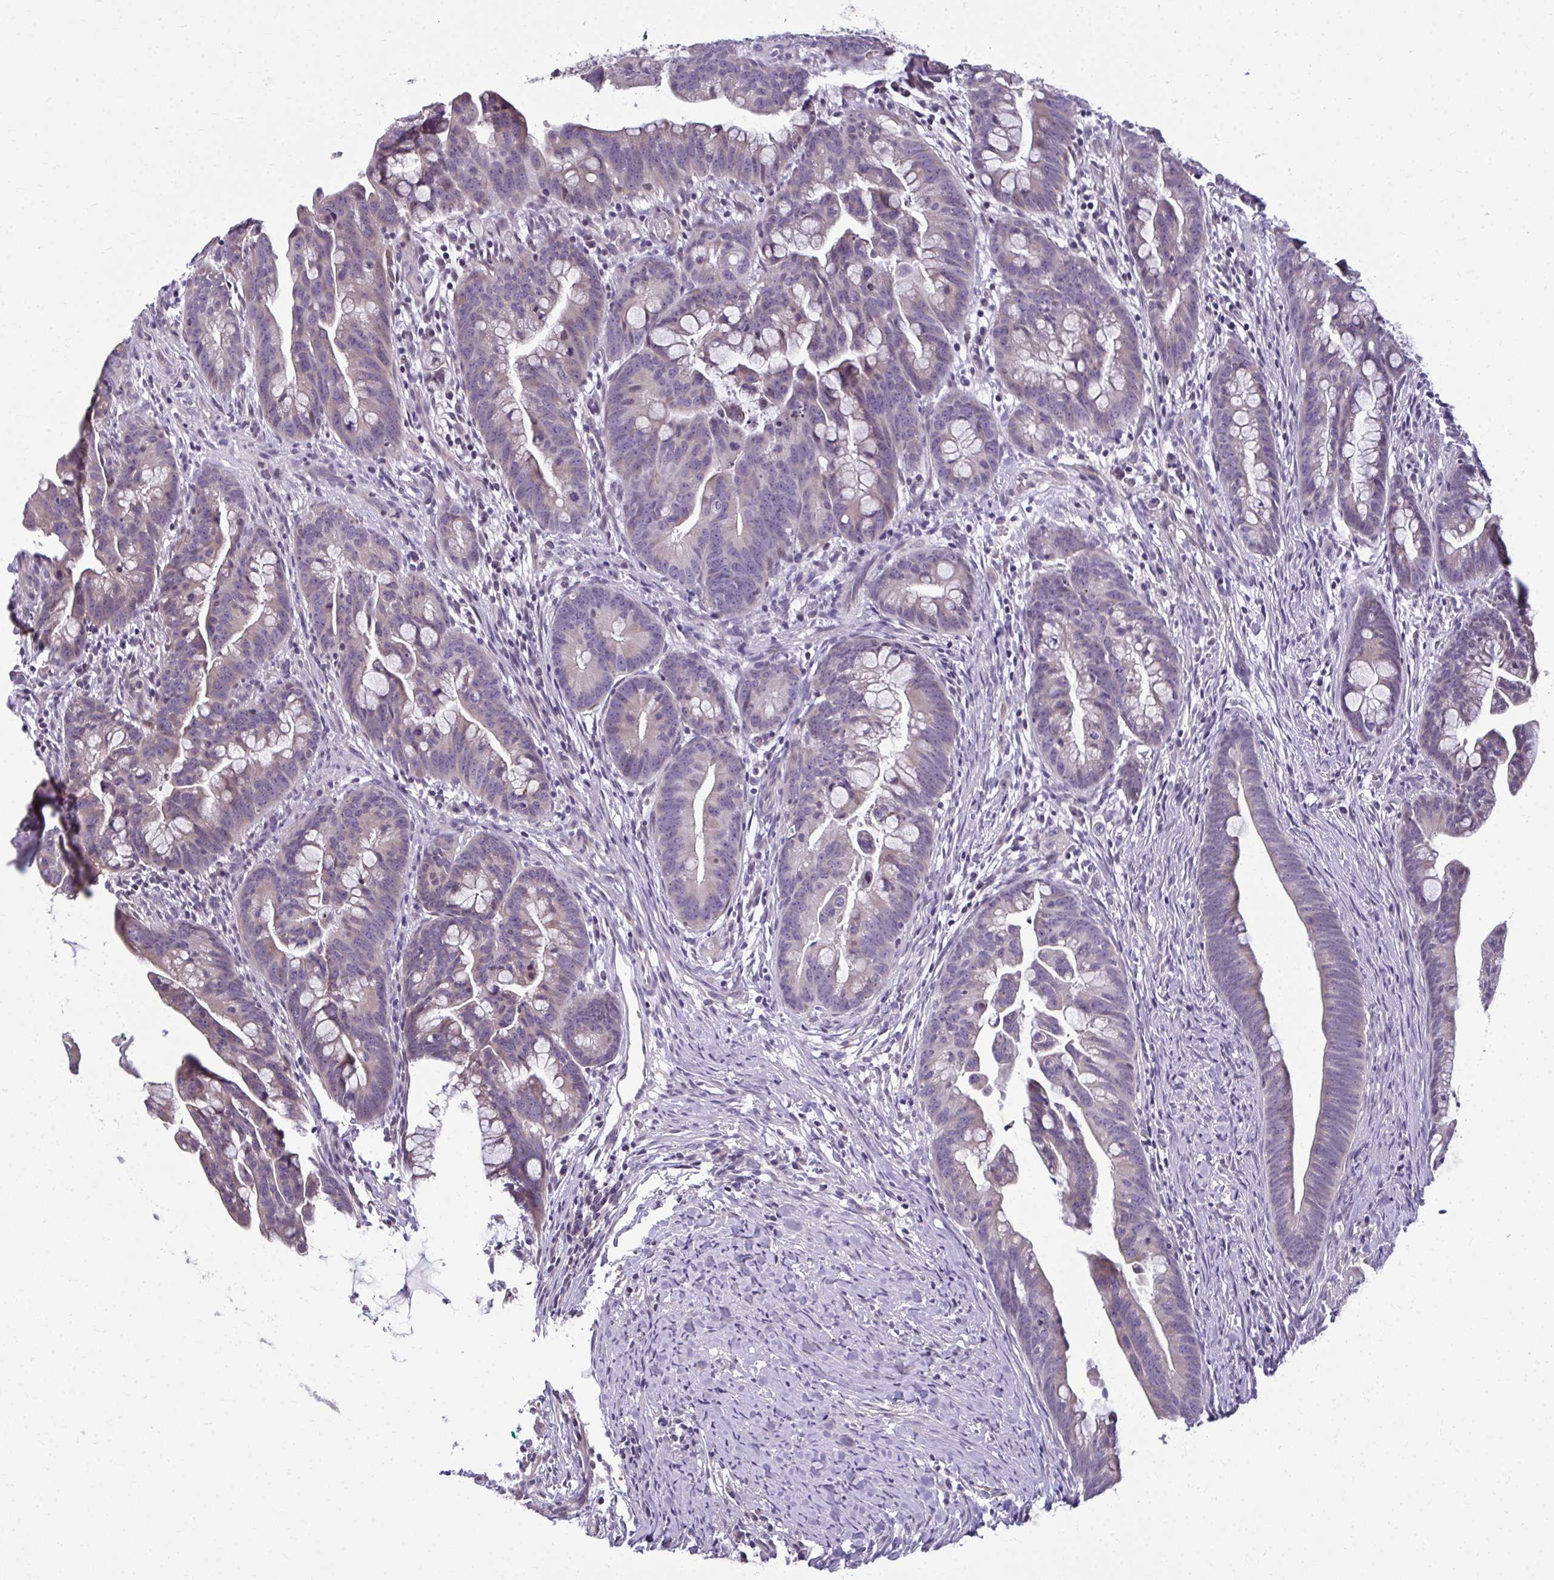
{"staining": {"intensity": "weak", "quantity": "<25%", "location": "cytoplasmic/membranous"}, "tissue": "colorectal cancer", "cell_type": "Tumor cells", "image_type": "cancer", "snomed": [{"axis": "morphology", "description": "Adenocarcinoma, NOS"}, {"axis": "topography", "description": "Colon"}], "caption": "An image of colorectal cancer (adenocarcinoma) stained for a protein displays no brown staining in tumor cells. (DAB IHC, high magnification).", "gene": "ODF1", "patient": {"sex": "male", "age": 62}}